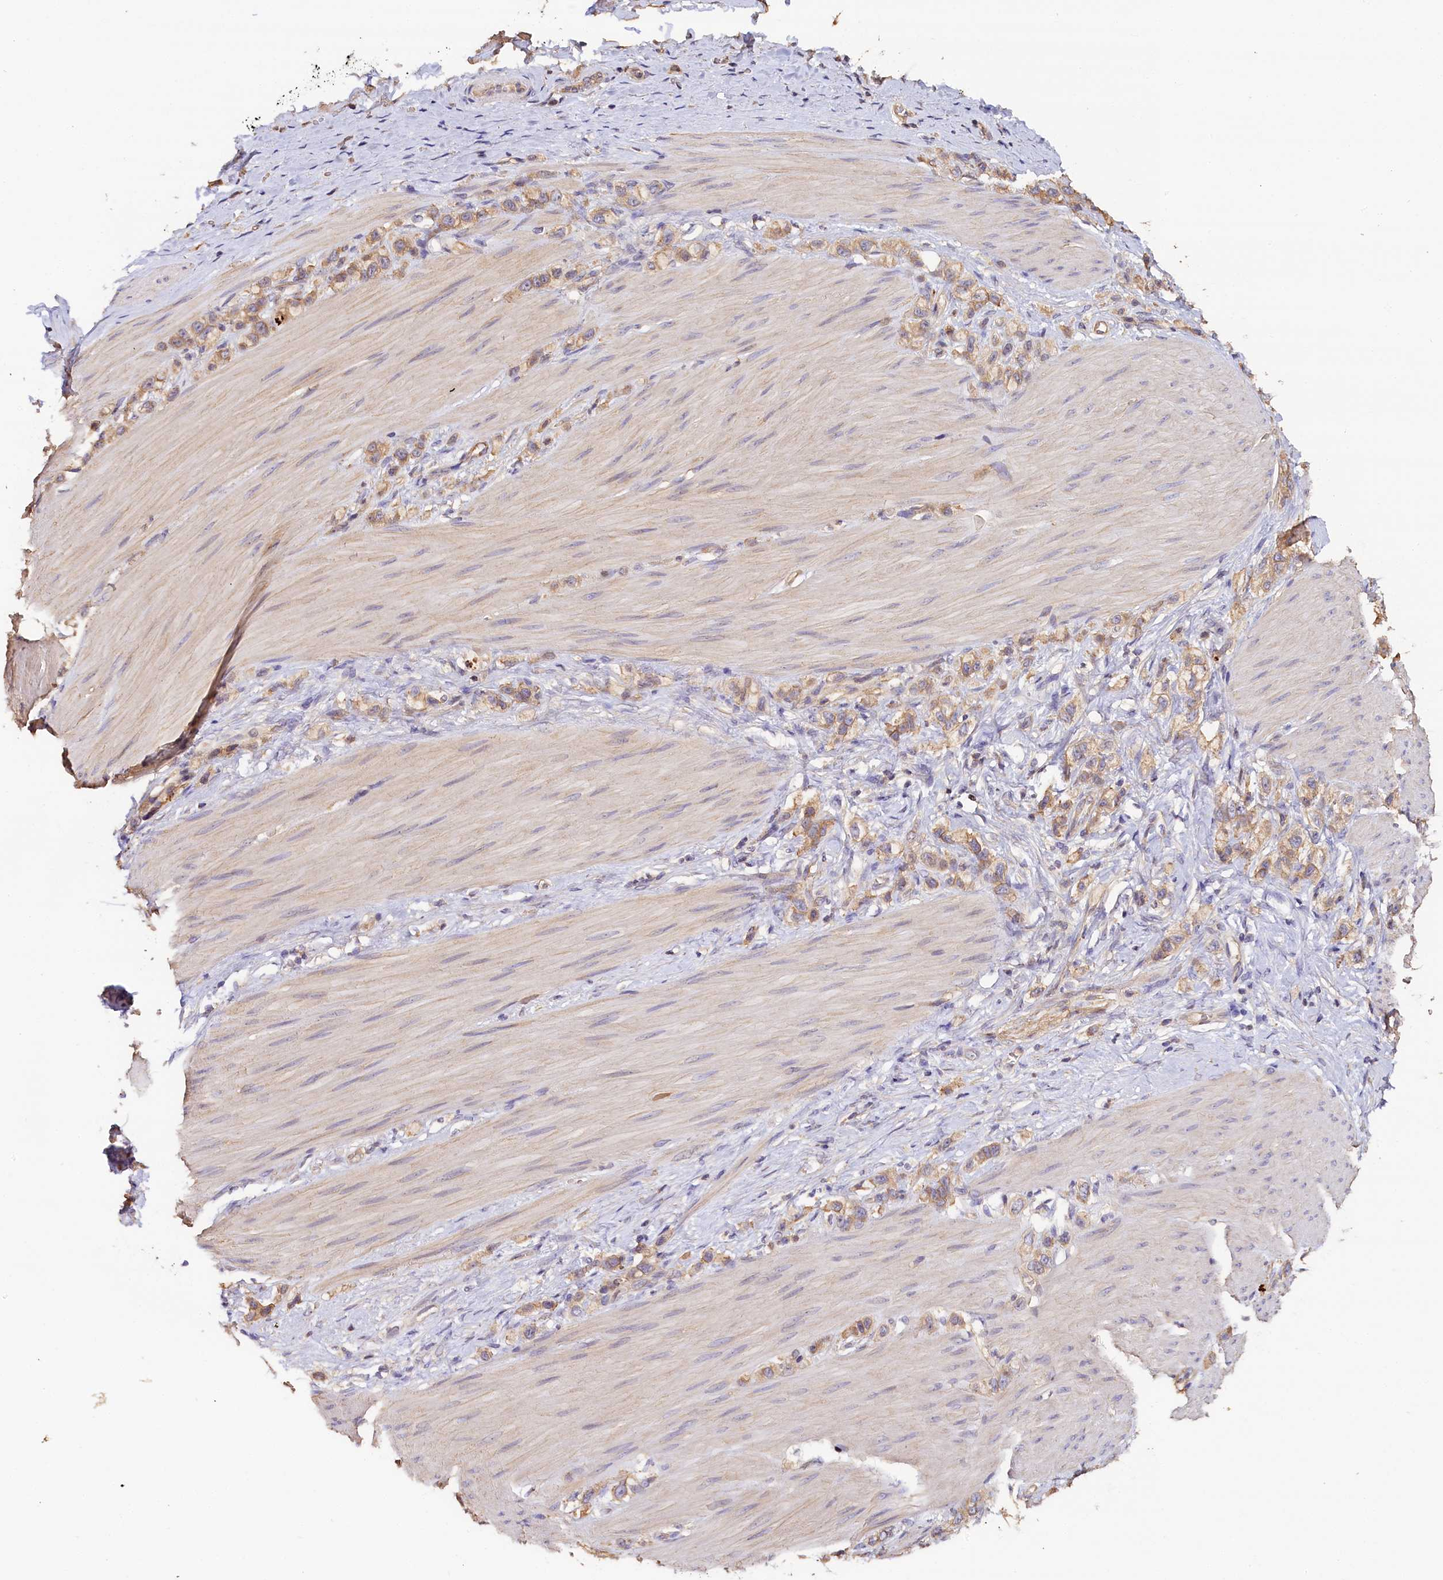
{"staining": {"intensity": "moderate", "quantity": ">75%", "location": "cytoplasmic/membranous"}, "tissue": "stomach cancer", "cell_type": "Tumor cells", "image_type": "cancer", "snomed": [{"axis": "morphology", "description": "Adenocarcinoma, NOS"}, {"axis": "topography", "description": "Stomach"}], "caption": "Immunohistochemical staining of stomach cancer (adenocarcinoma) exhibits moderate cytoplasmic/membranous protein expression in about >75% of tumor cells. The staining was performed using DAB to visualize the protein expression in brown, while the nuclei were stained in blue with hematoxylin (Magnification: 20x).", "gene": "KATNB1", "patient": {"sex": "female", "age": 65}}